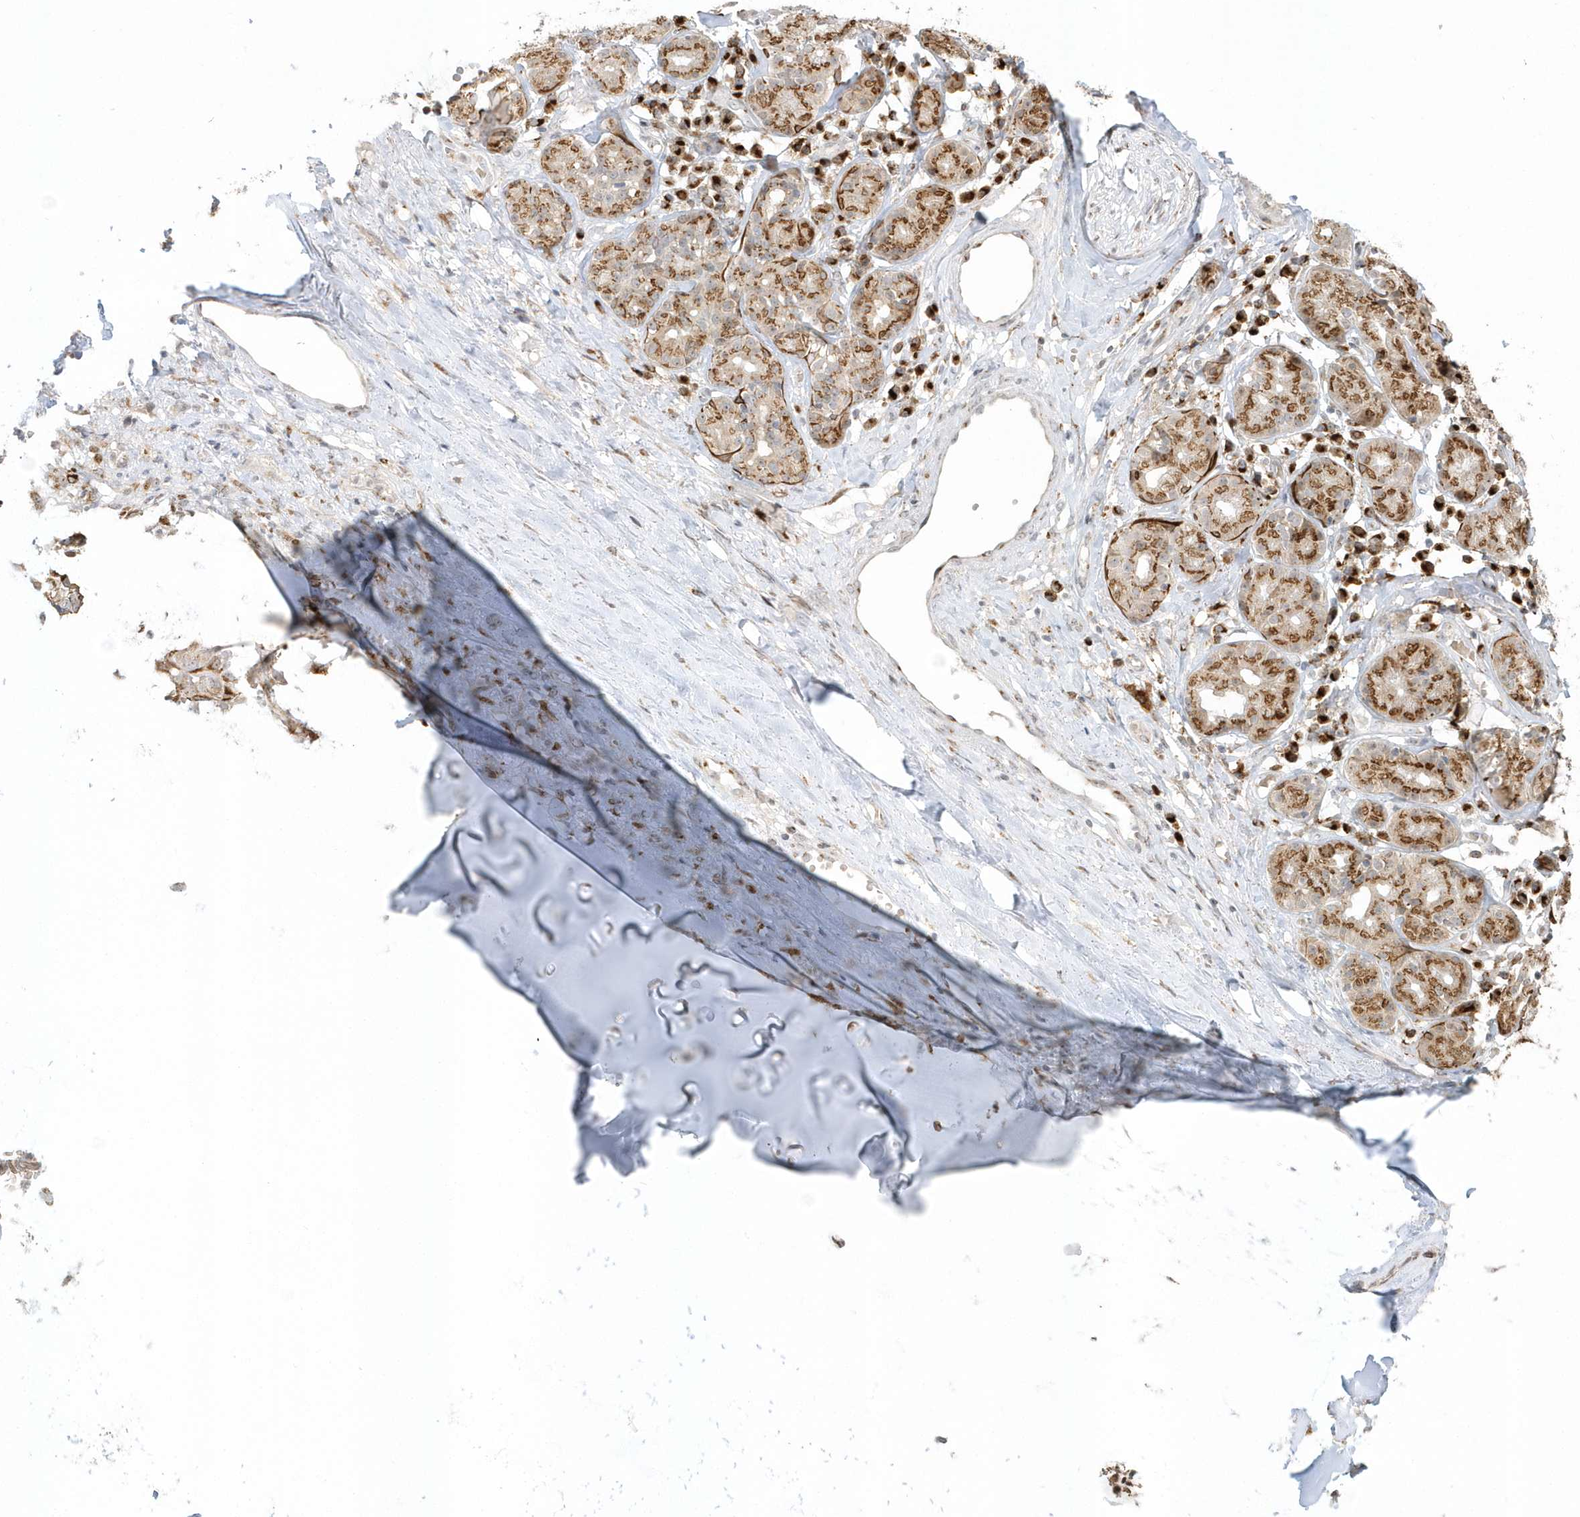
{"staining": {"intensity": "negative", "quantity": "none", "location": "none"}, "tissue": "adipose tissue", "cell_type": "Adipocytes", "image_type": "normal", "snomed": [{"axis": "morphology", "description": "Normal tissue, NOS"}, {"axis": "morphology", "description": "Basal cell carcinoma"}, {"axis": "topography", "description": "Cartilage tissue"}, {"axis": "topography", "description": "Nasopharynx"}, {"axis": "topography", "description": "Oral tissue"}], "caption": "Adipose tissue stained for a protein using IHC displays no expression adipocytes.", "gene": "DHFR", "patient": {"sex": "female", "age": 77}}